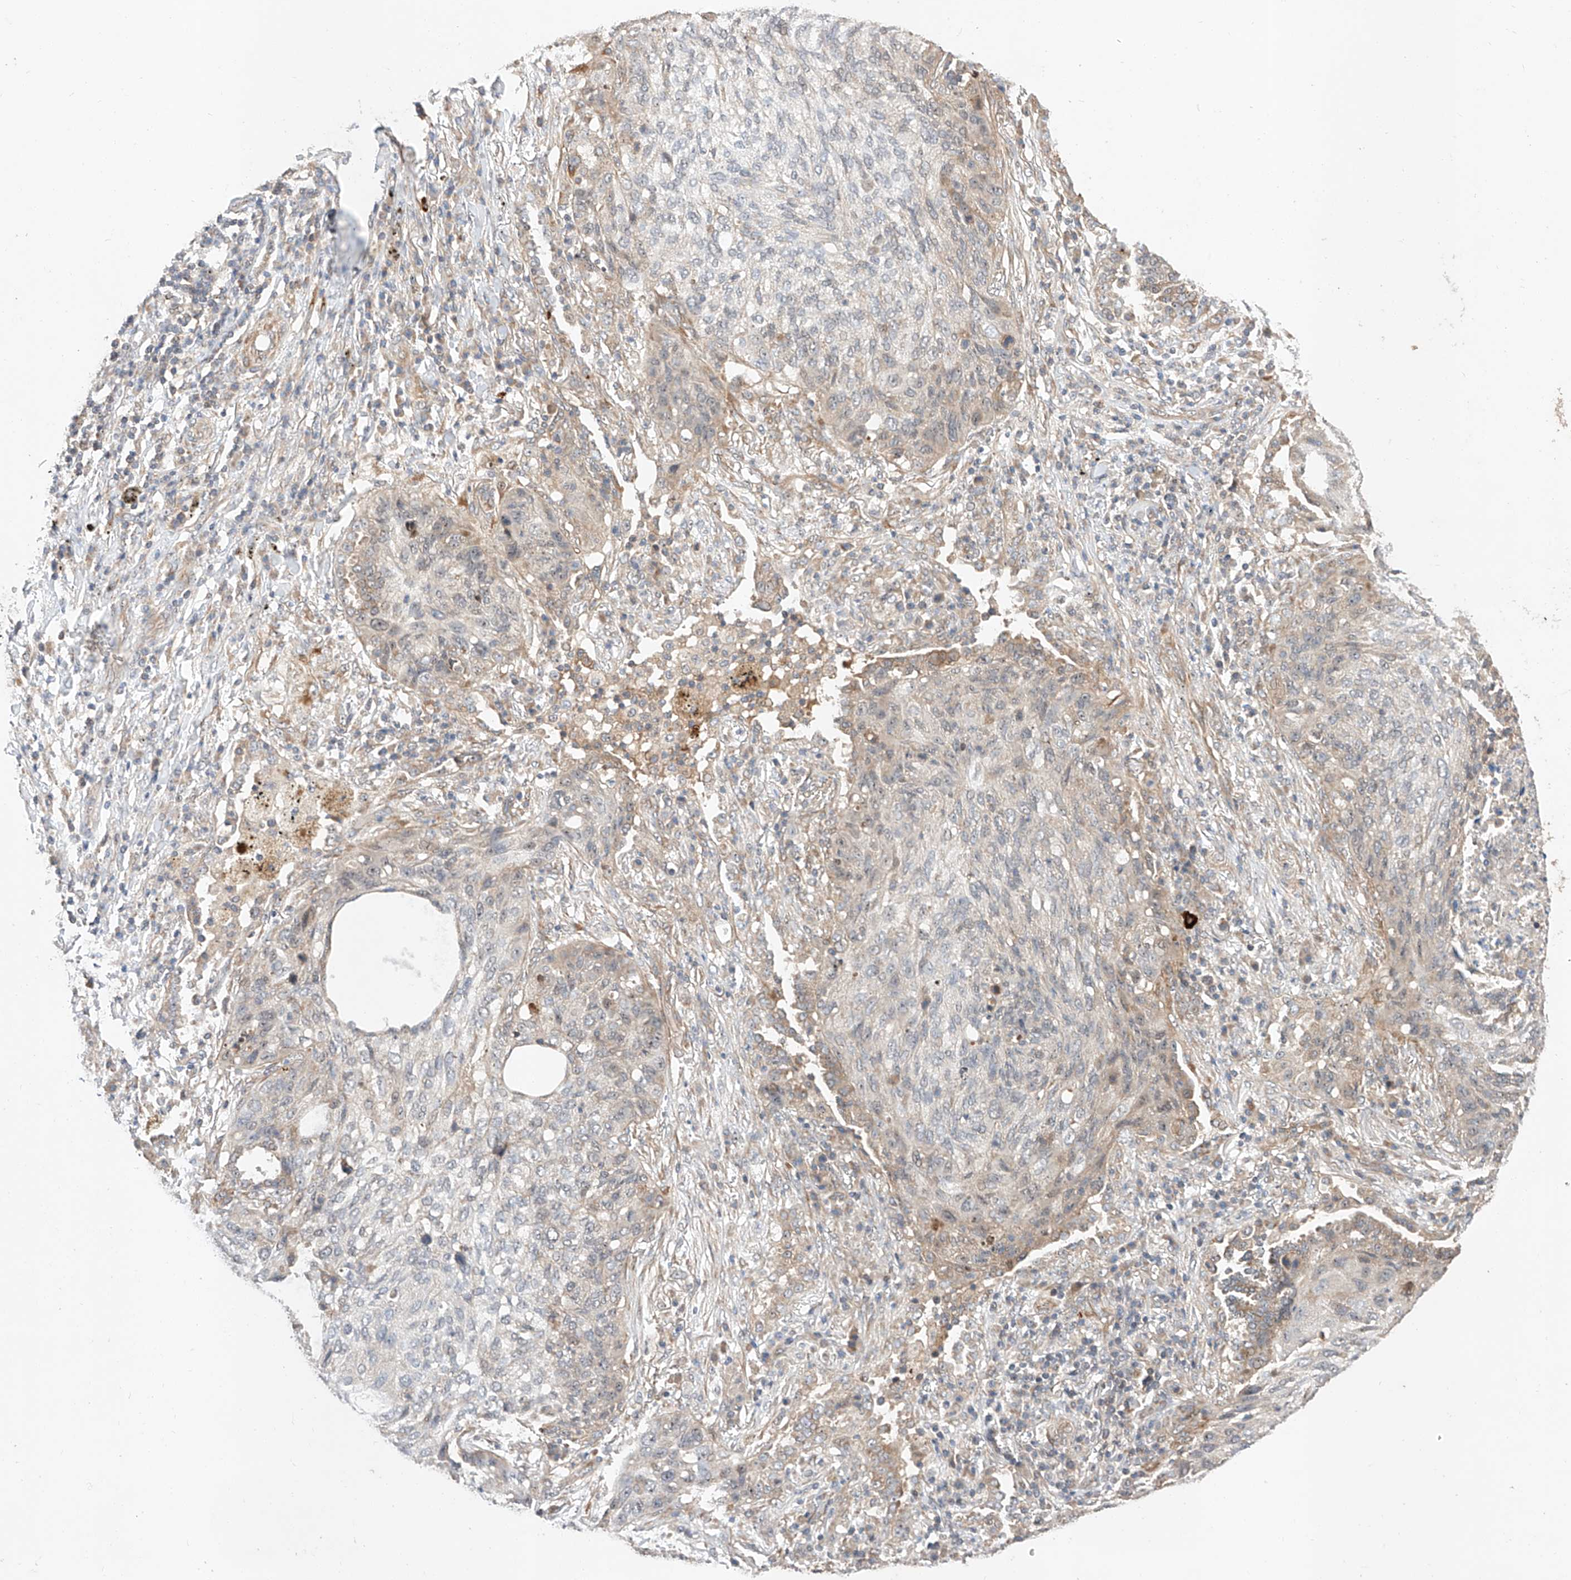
{"staining": {"intensity": "weak", "quantity": "<25%", "location": "cytoplasmic/membranous"}, "tissue": "lung cancer", "cell_type": "Tumor cells", "image_type": "cancer", "snomed": [{"axis": "morphology", "description": "Squamous cell carcinoma, NOS"}, {"axis": "topography", "description": "Lung"}], "caption": "High power microscopy photomicrograph of an immunohistochemistry (IHC) micrograph of squamous cell carcinoma (lung), revealing no significant staining in tumor cells.", "gene": "RAB23", "patient": {"sex": "female", "age": 63}}